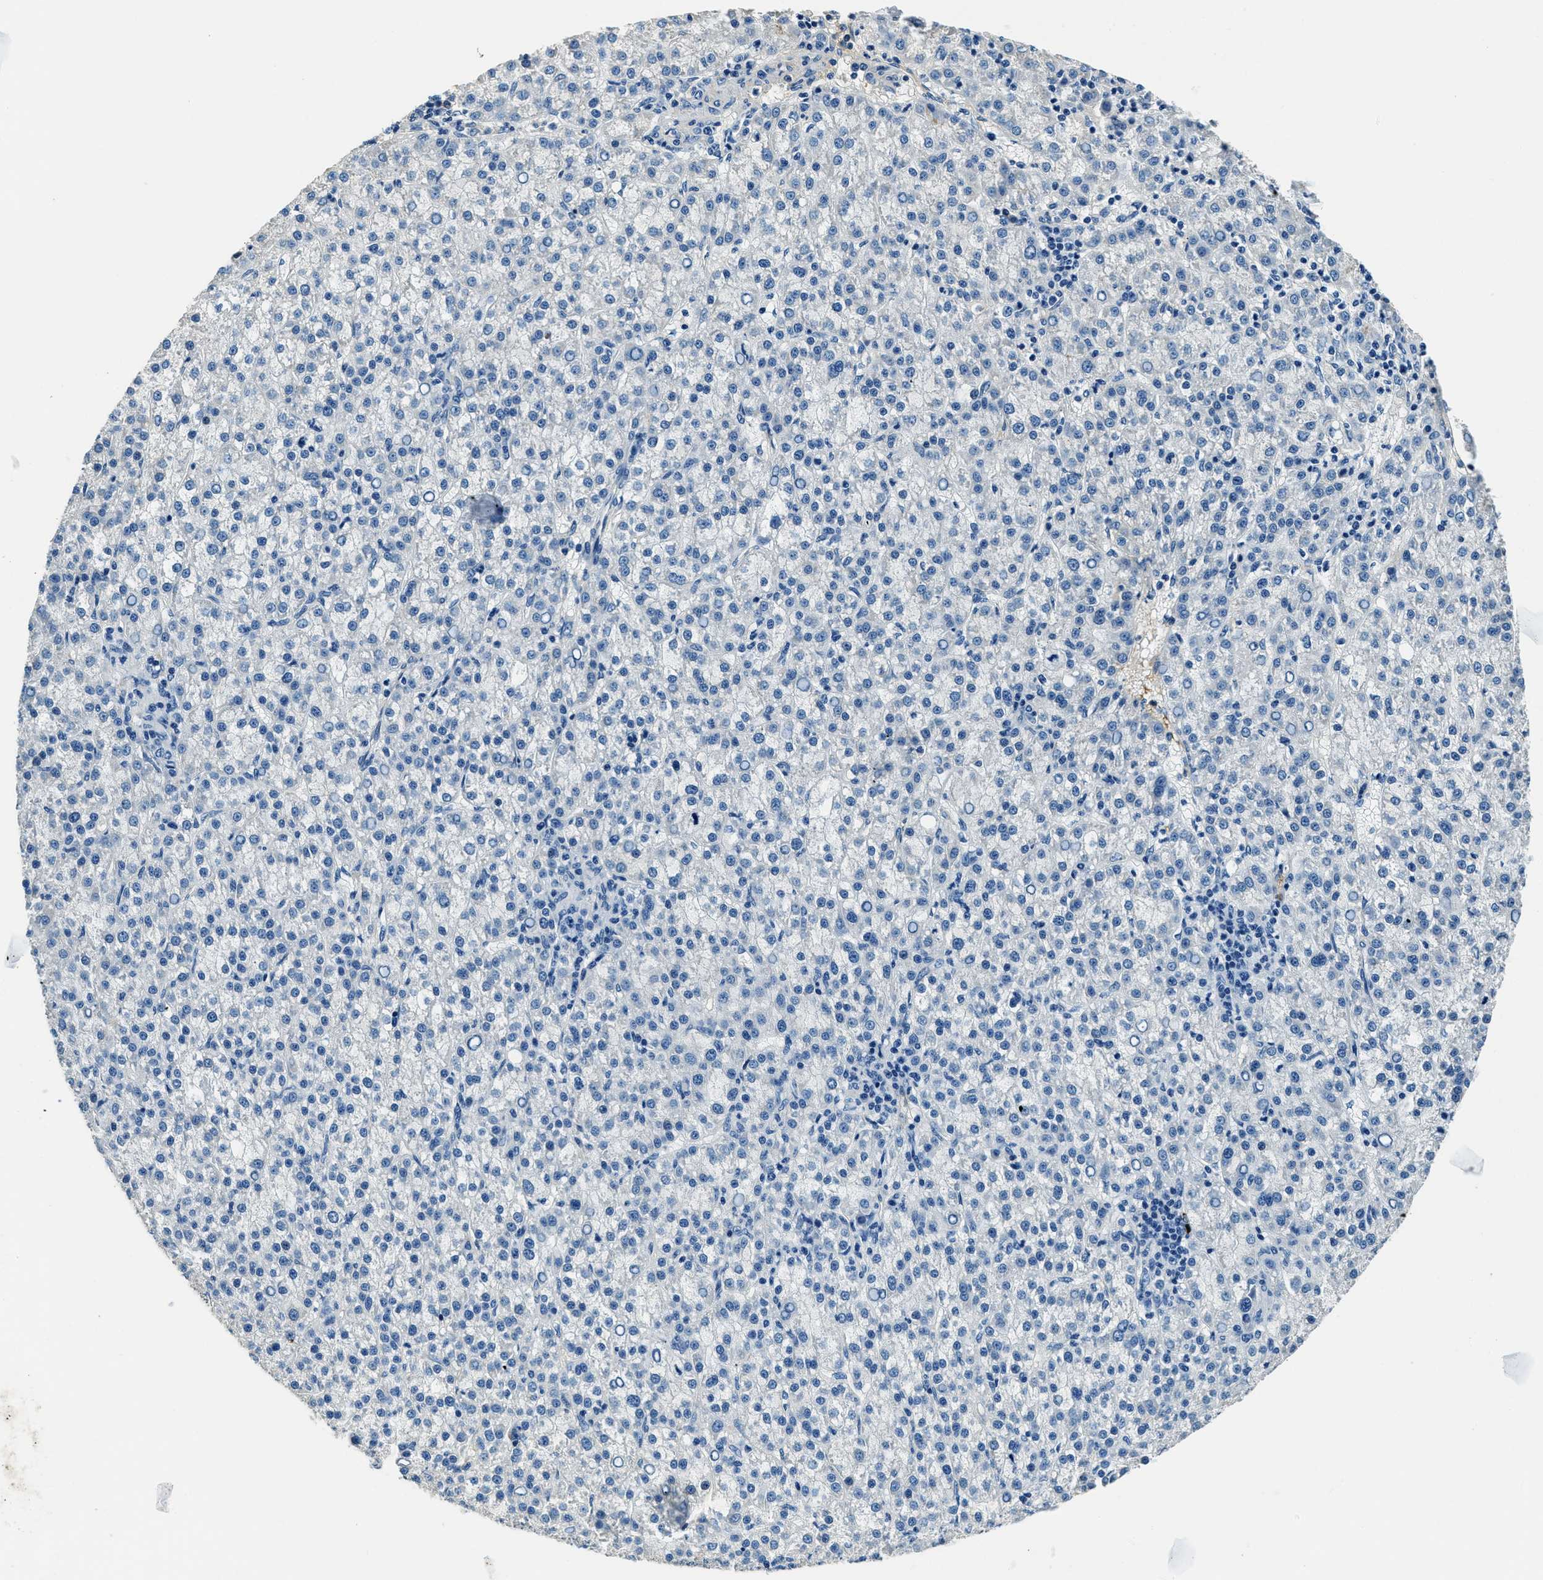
{"staining": {"intensity": "negative", "quantity": "none", "location": "none"}, "tissue": "liver cancer", "cell_type": "Tumor cells", "image_type": "cancer", "snomed": [{"axis": "morphology", "description": "Carcinoma, Hepatocellular, NOS"}, {"axis": "topography", "description": "Liver"}], "caption": "Immunohistochemistry of liver hepatocellular carcinoma reveals no positivity in tumor cells. The staining is performed using DAB brown chromogen with nuclei counter-stained in using hematoxylin.", "gene": "TMEM186", "patient": {"sex": "female", "age": 58}}